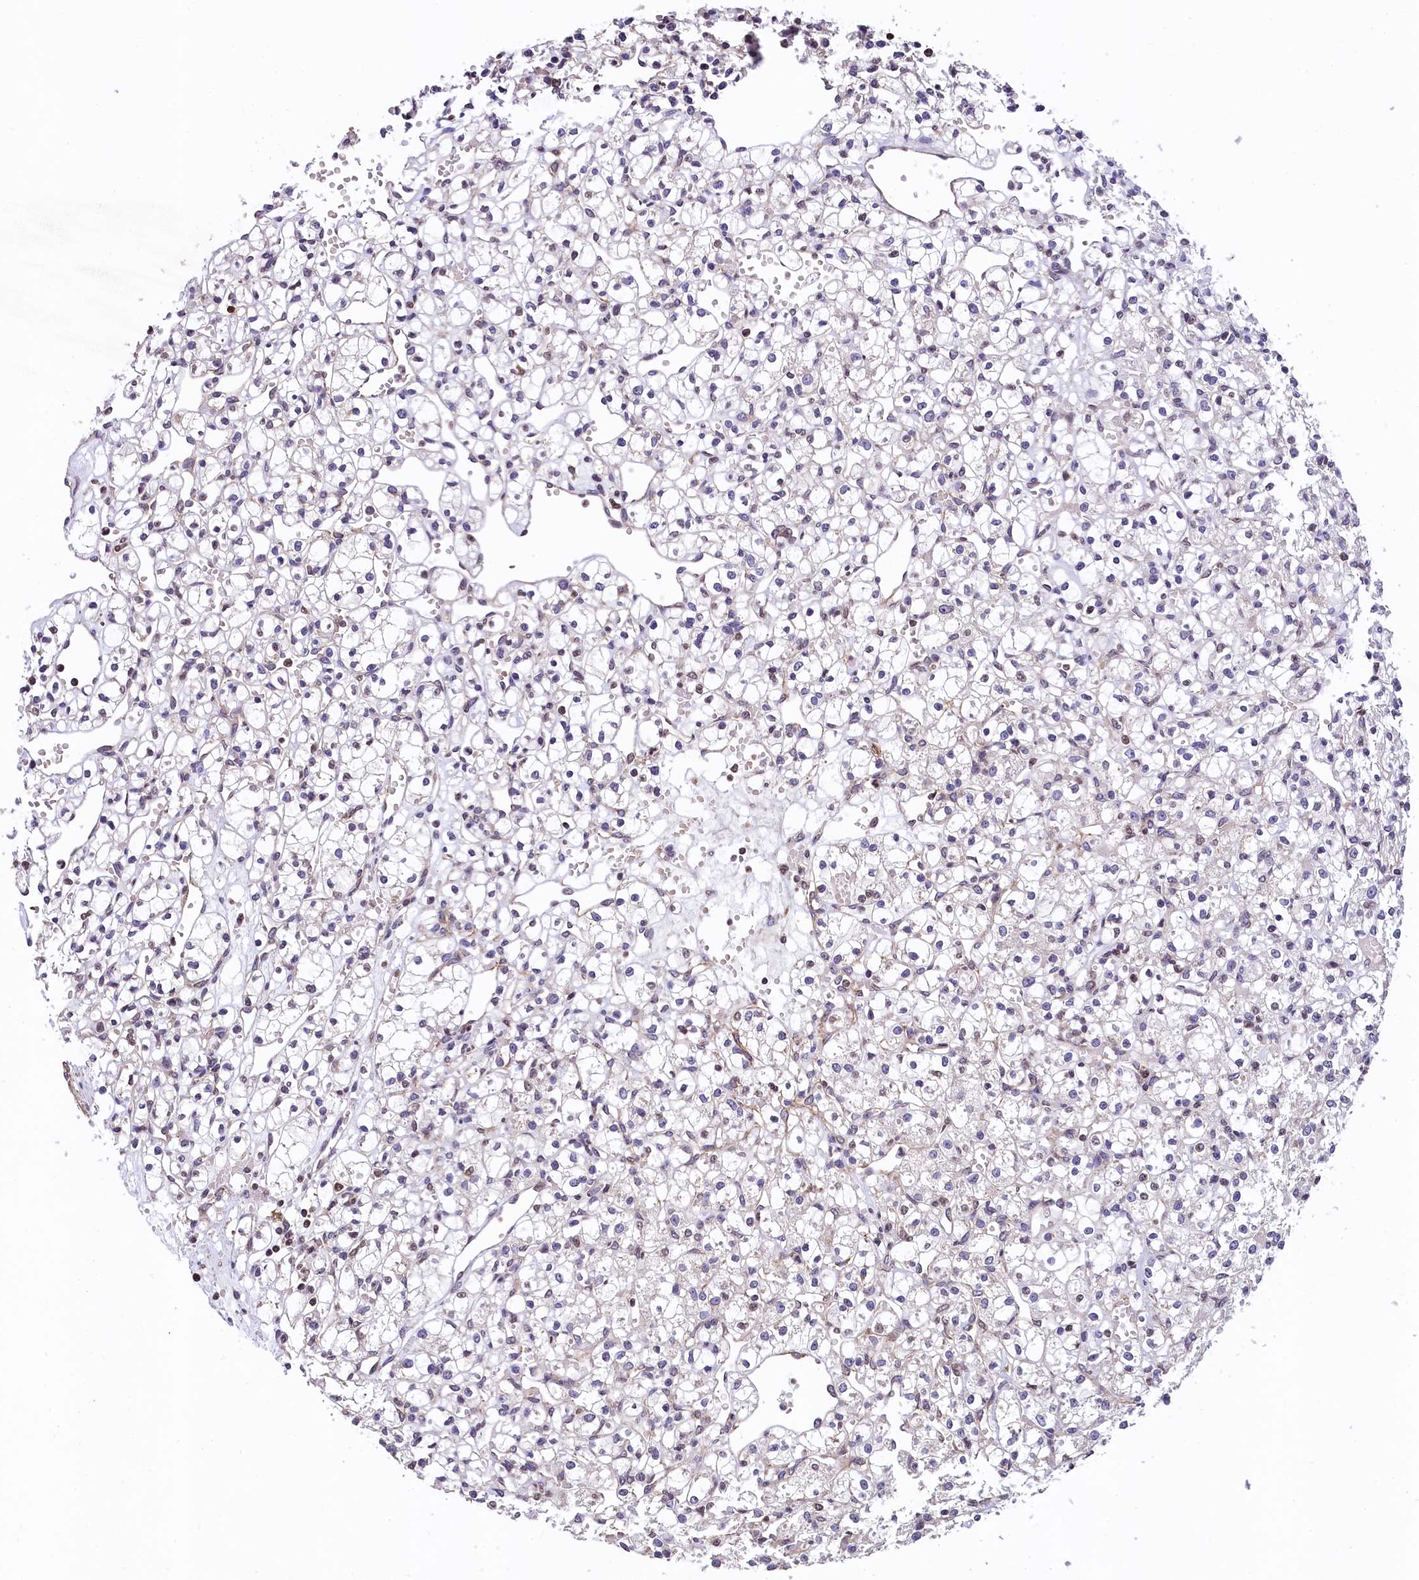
{"staining": {"intensity": "negative", "quantity": "none", "location": "none"}, "tissue": "renal cancer", "cell_type": "Tumor cells", "image_type": "cancer", "snomed": [{"axis": "morphology", "description": "Adenocarcinoma, NOS"}, {"axis": "topography", "description": "Kidney"}], "caption": "Photomicrograph shows no significant protein expression in tumor cells of renal cancer.", "gene": "ZNF2", "patient": {"sex": "female", "age": 59}}